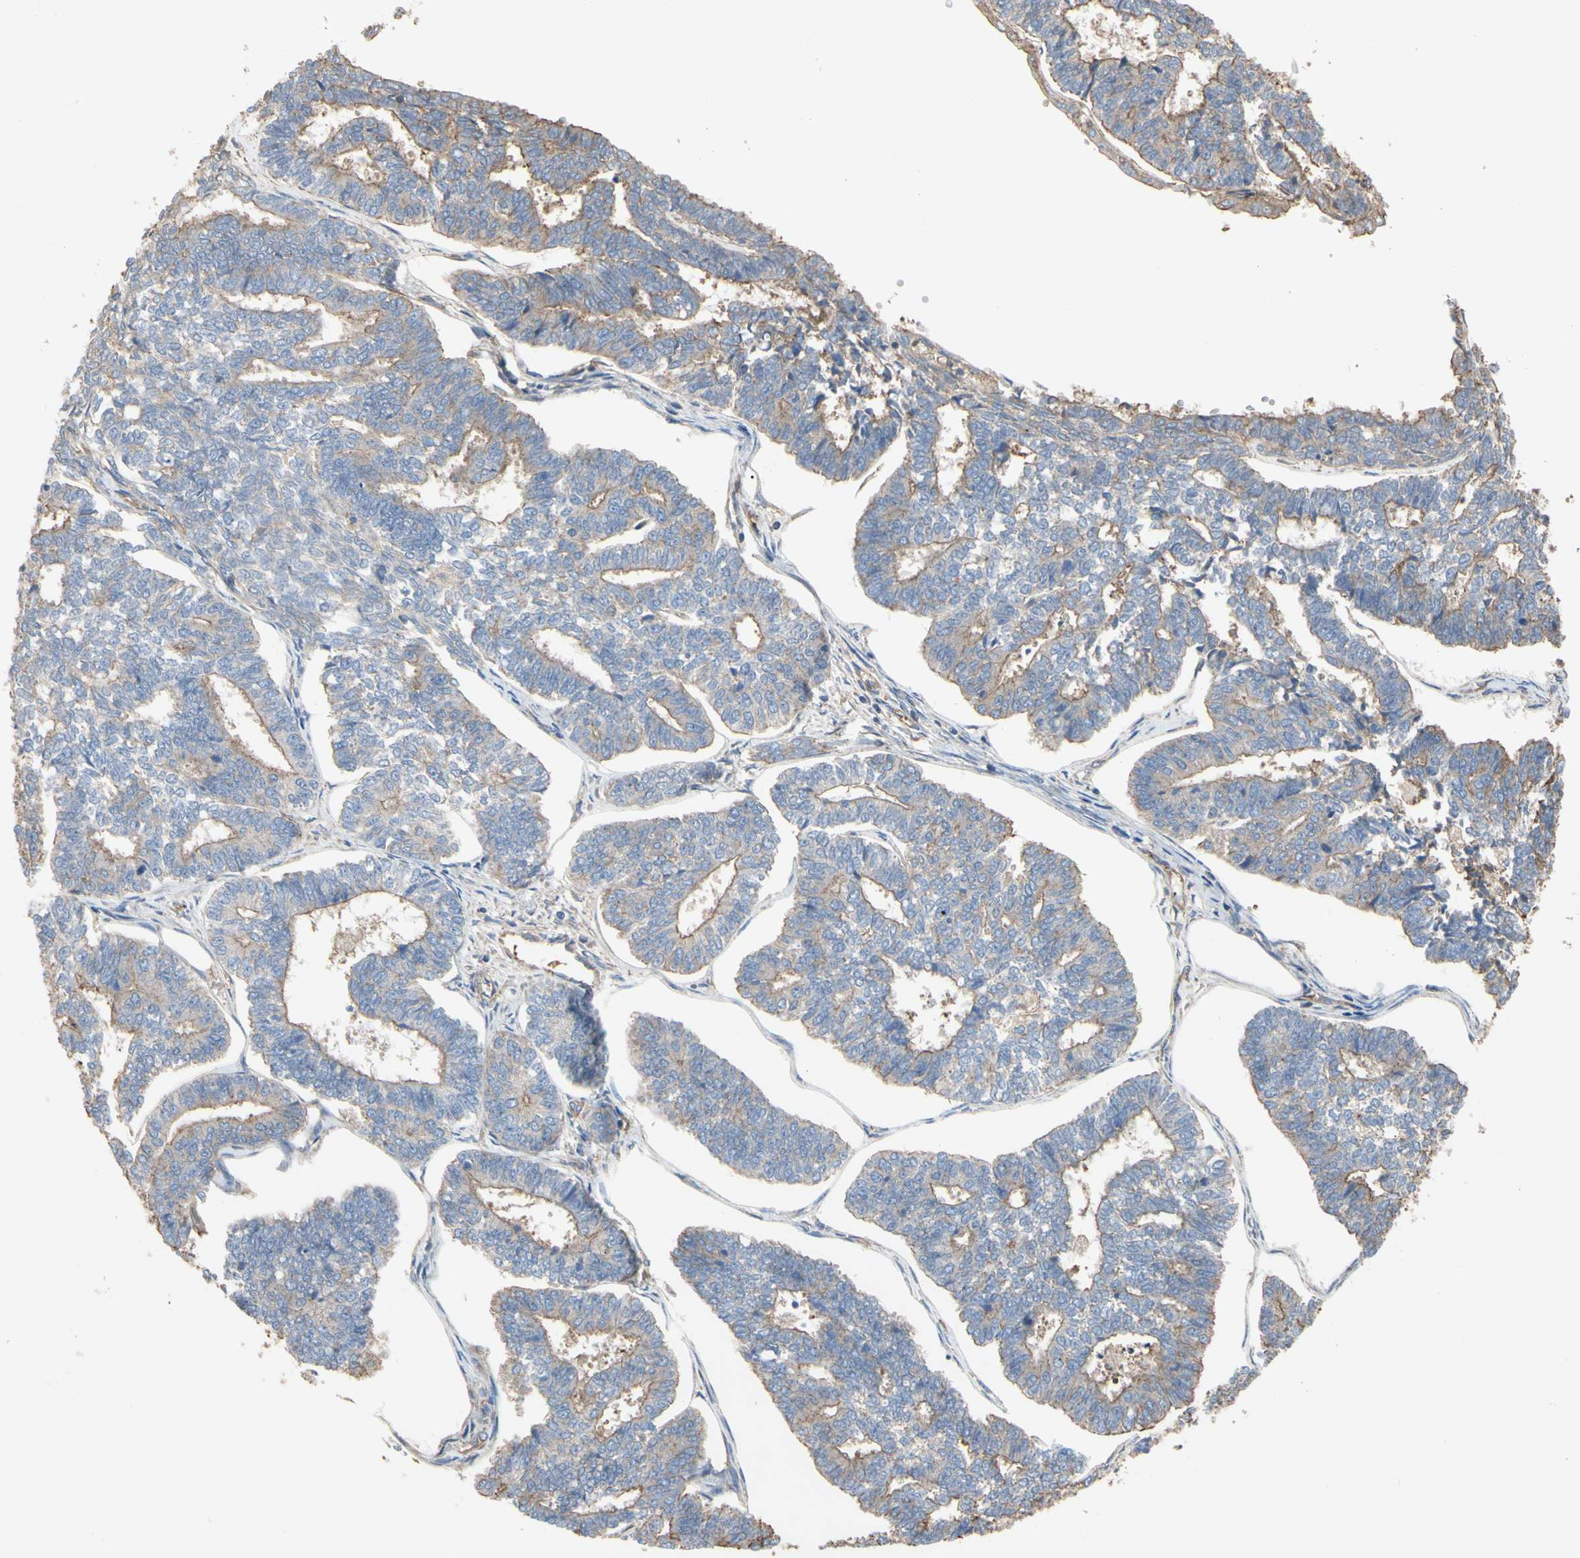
{"staining": {"intensity": "moderate", "quantity": "25%-75%", "location": "cytoplasmic/membranous"}, "tissue": "endometrial cancer", "cell_type": "Tumor cells", "image_type": "cancer", "snomed": [{"axis": "morphology", "description": "Adenocarcinoma, NOS"}, {"axis": "topography", "description": "Endometrium"}], "caption": "A micrograph of endometrial cancer stained for a protein reveals moderate cytoplasmic/membranous brown staining in tumor cells.", "gene": "PDZK1", "patient": {"sex": "female", "age": 70}}